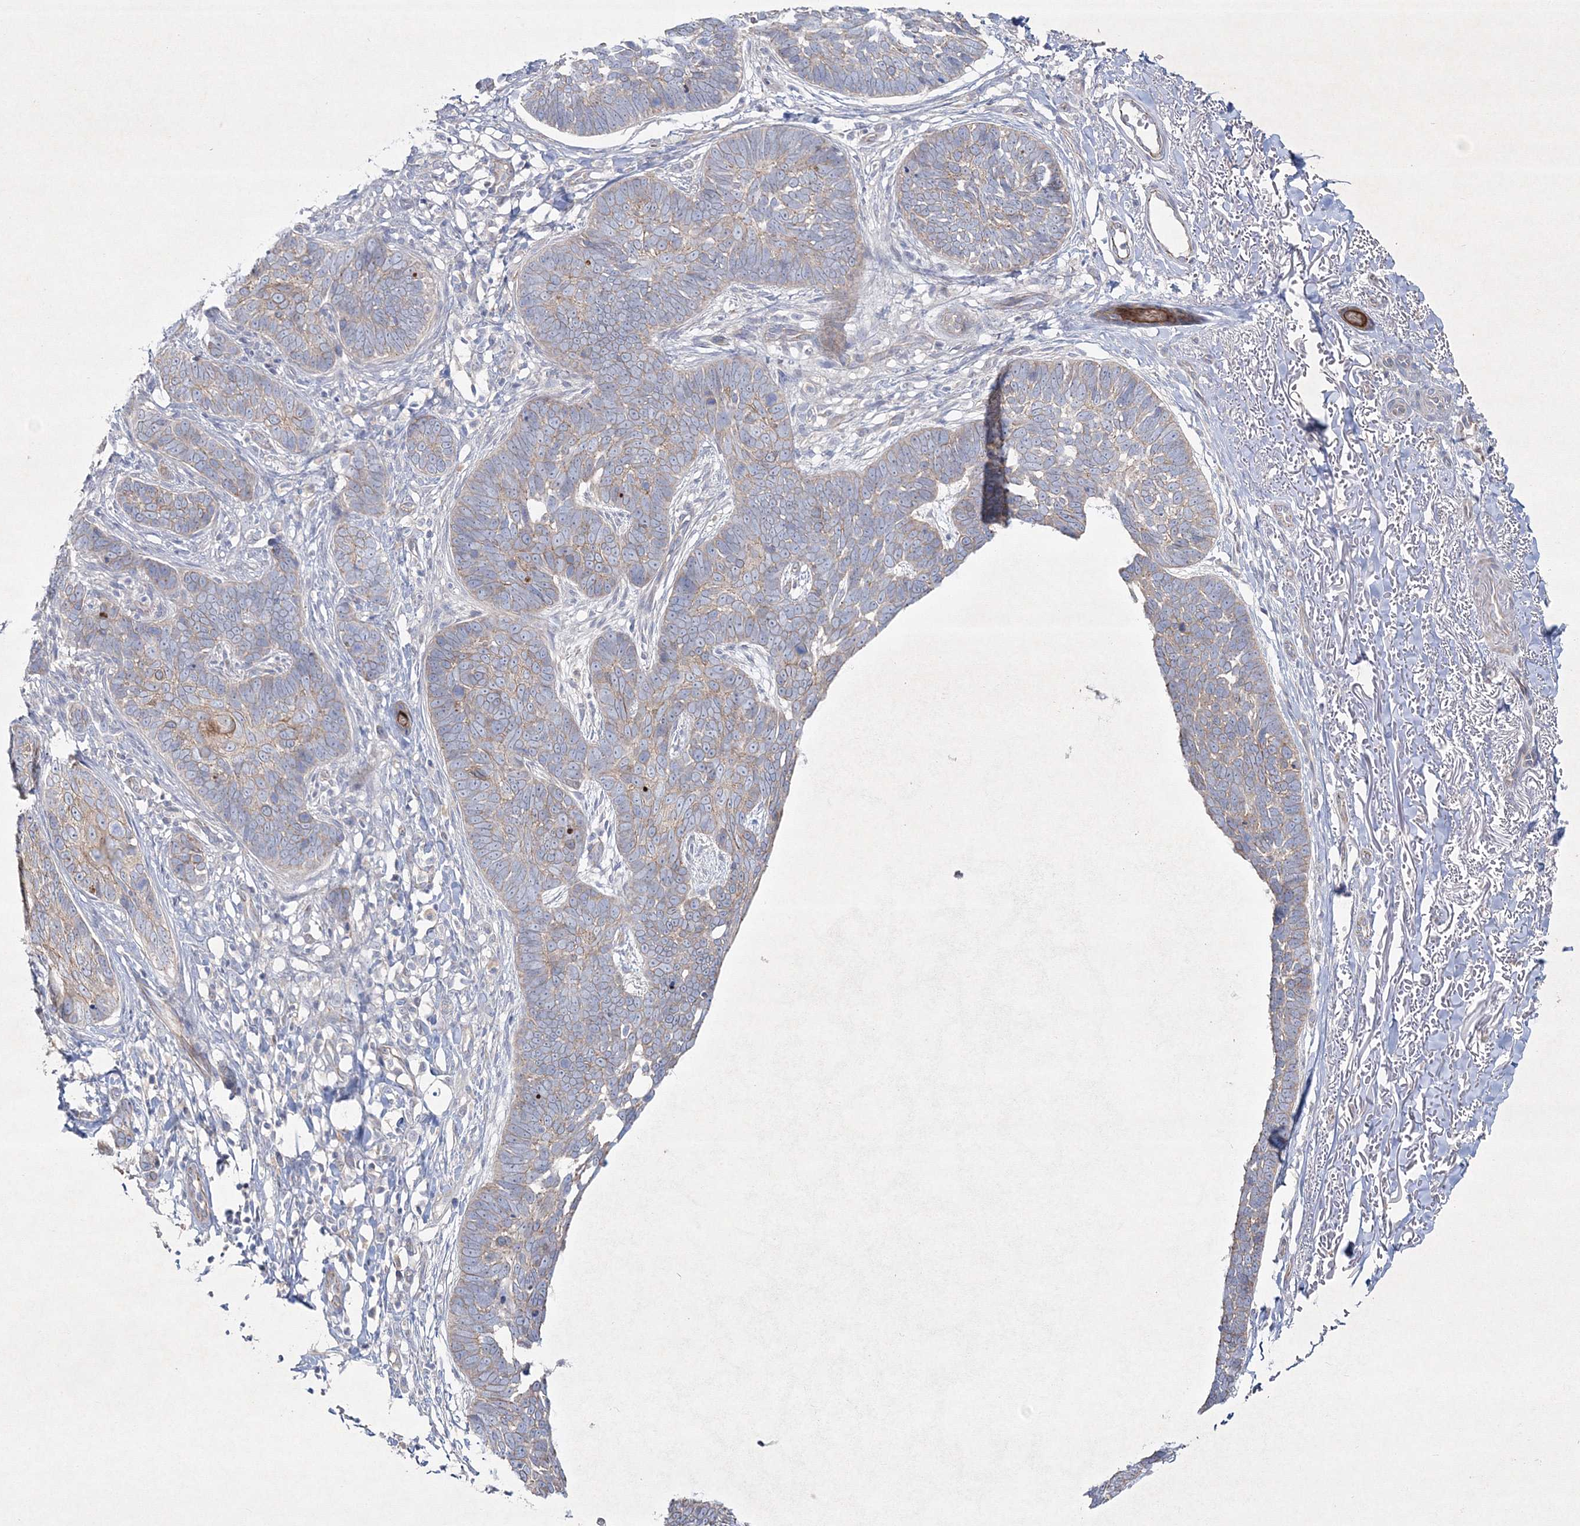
{"staining": {"intensity": "weak", "quantity": "25%-75%", "location": "cytoplasmic/membranous"}, "tissue": "skin cancer", "cell_type": "Tumor cells", "image_type": "cancer", "snomed": [{"axis": "morphology", "description": "Normal tissue, NOS"}, {"axis": "morphology", "description": "Basal cell carcinoma"}, {"axis": "topography", "description": "Skin"}], "caption": "Immunohistochemistry (IHC) photomicrograph of neoplastic tissue: human skin cancer (basal cell carcinoma) stained using immunohistochemistry (IHC) demonstrates low levels of weak protein expression localized specifically in the cytoplasmic/membranous of tumor cells, appearing as a cytoplasmic/membranous brown color.", "gene": "NAA40", "patient": {"sex": "male", "age": 77}}